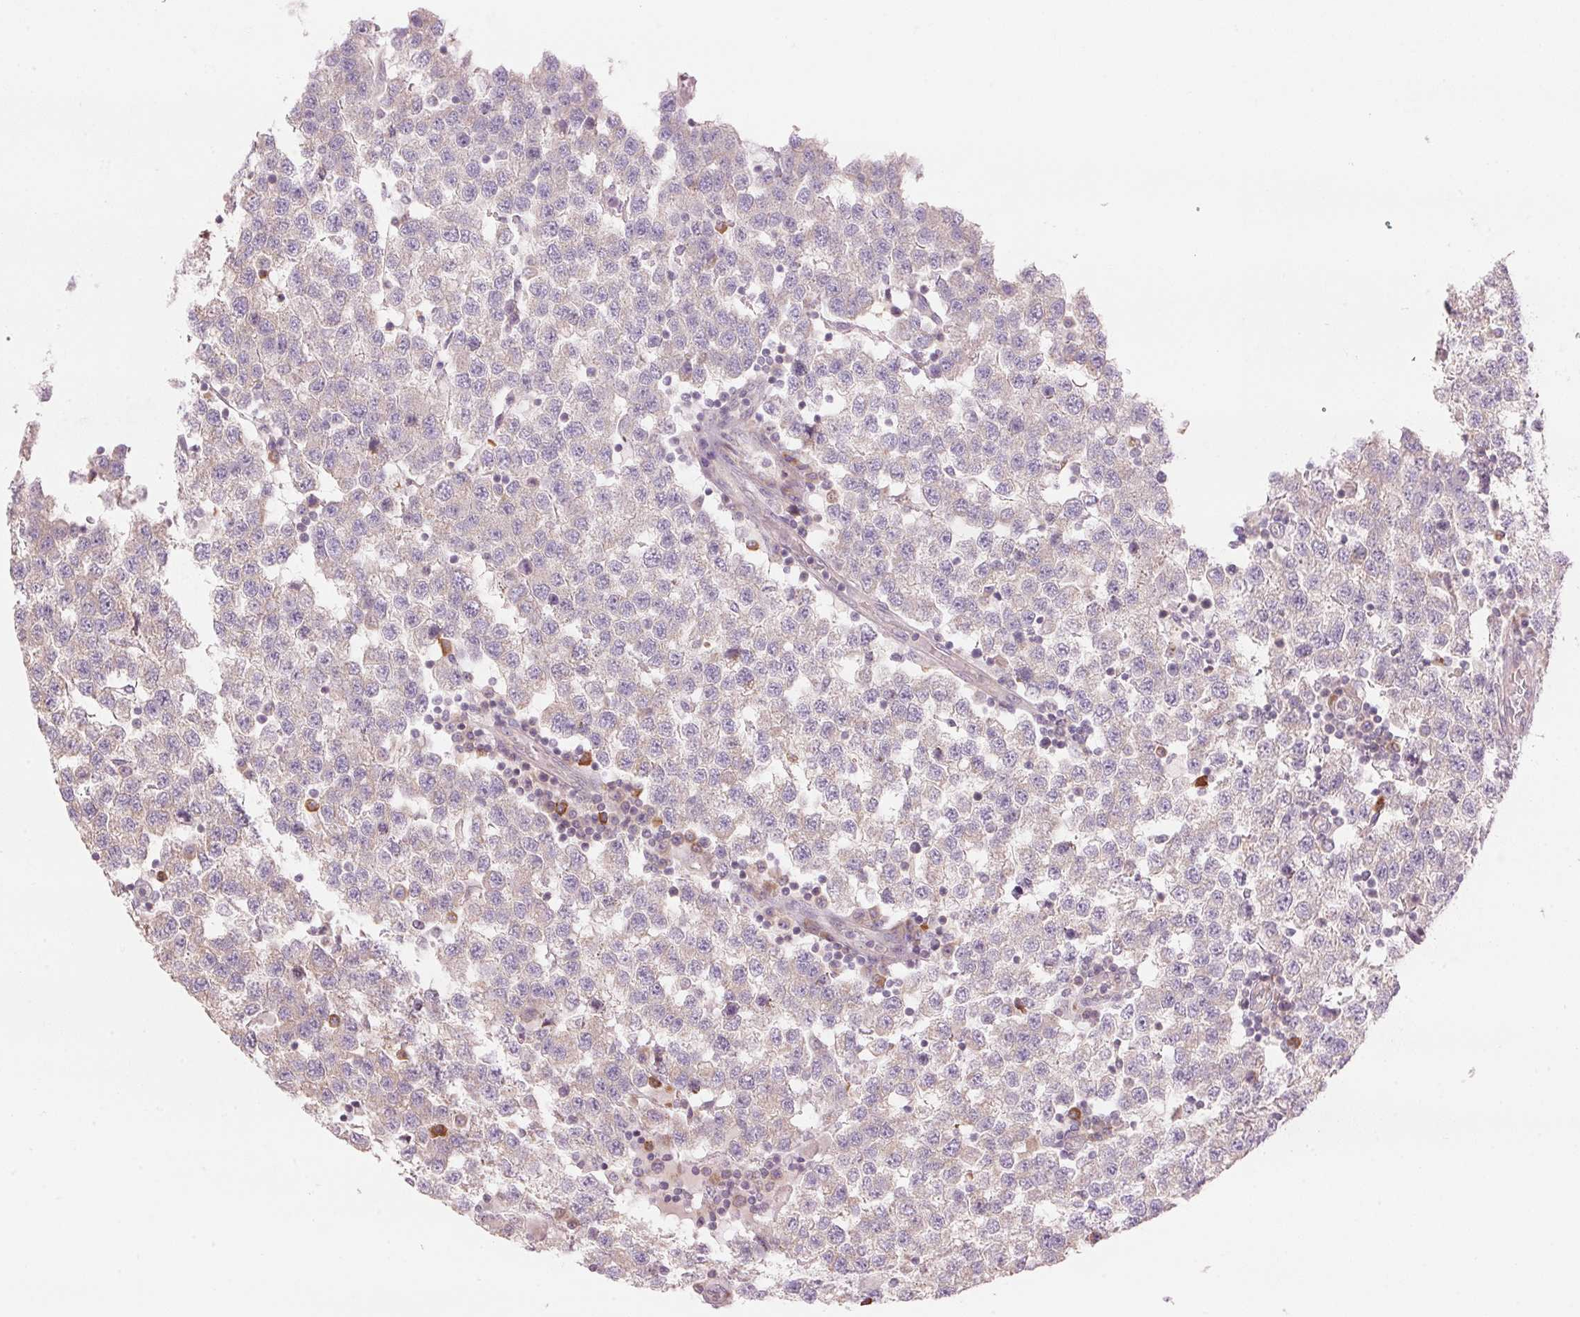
{"staining": {"intensity": "negative", "quantity": "none", "location": "none"}, "tissue": "testis cancer", "cell_type": "Tumor cells", "image_type": "cancer", "snomed": [{"axis": "morphology", "description": "Seminoma, NOS"}, {"axis": "topography", "description": "Testis"}], "caption": "The IHC histopathology image has no significant staining in tumor cells of seminoma (testis) tissue.", "gene": "GNMT", "patient": {"sex": "male", "age": 34}}